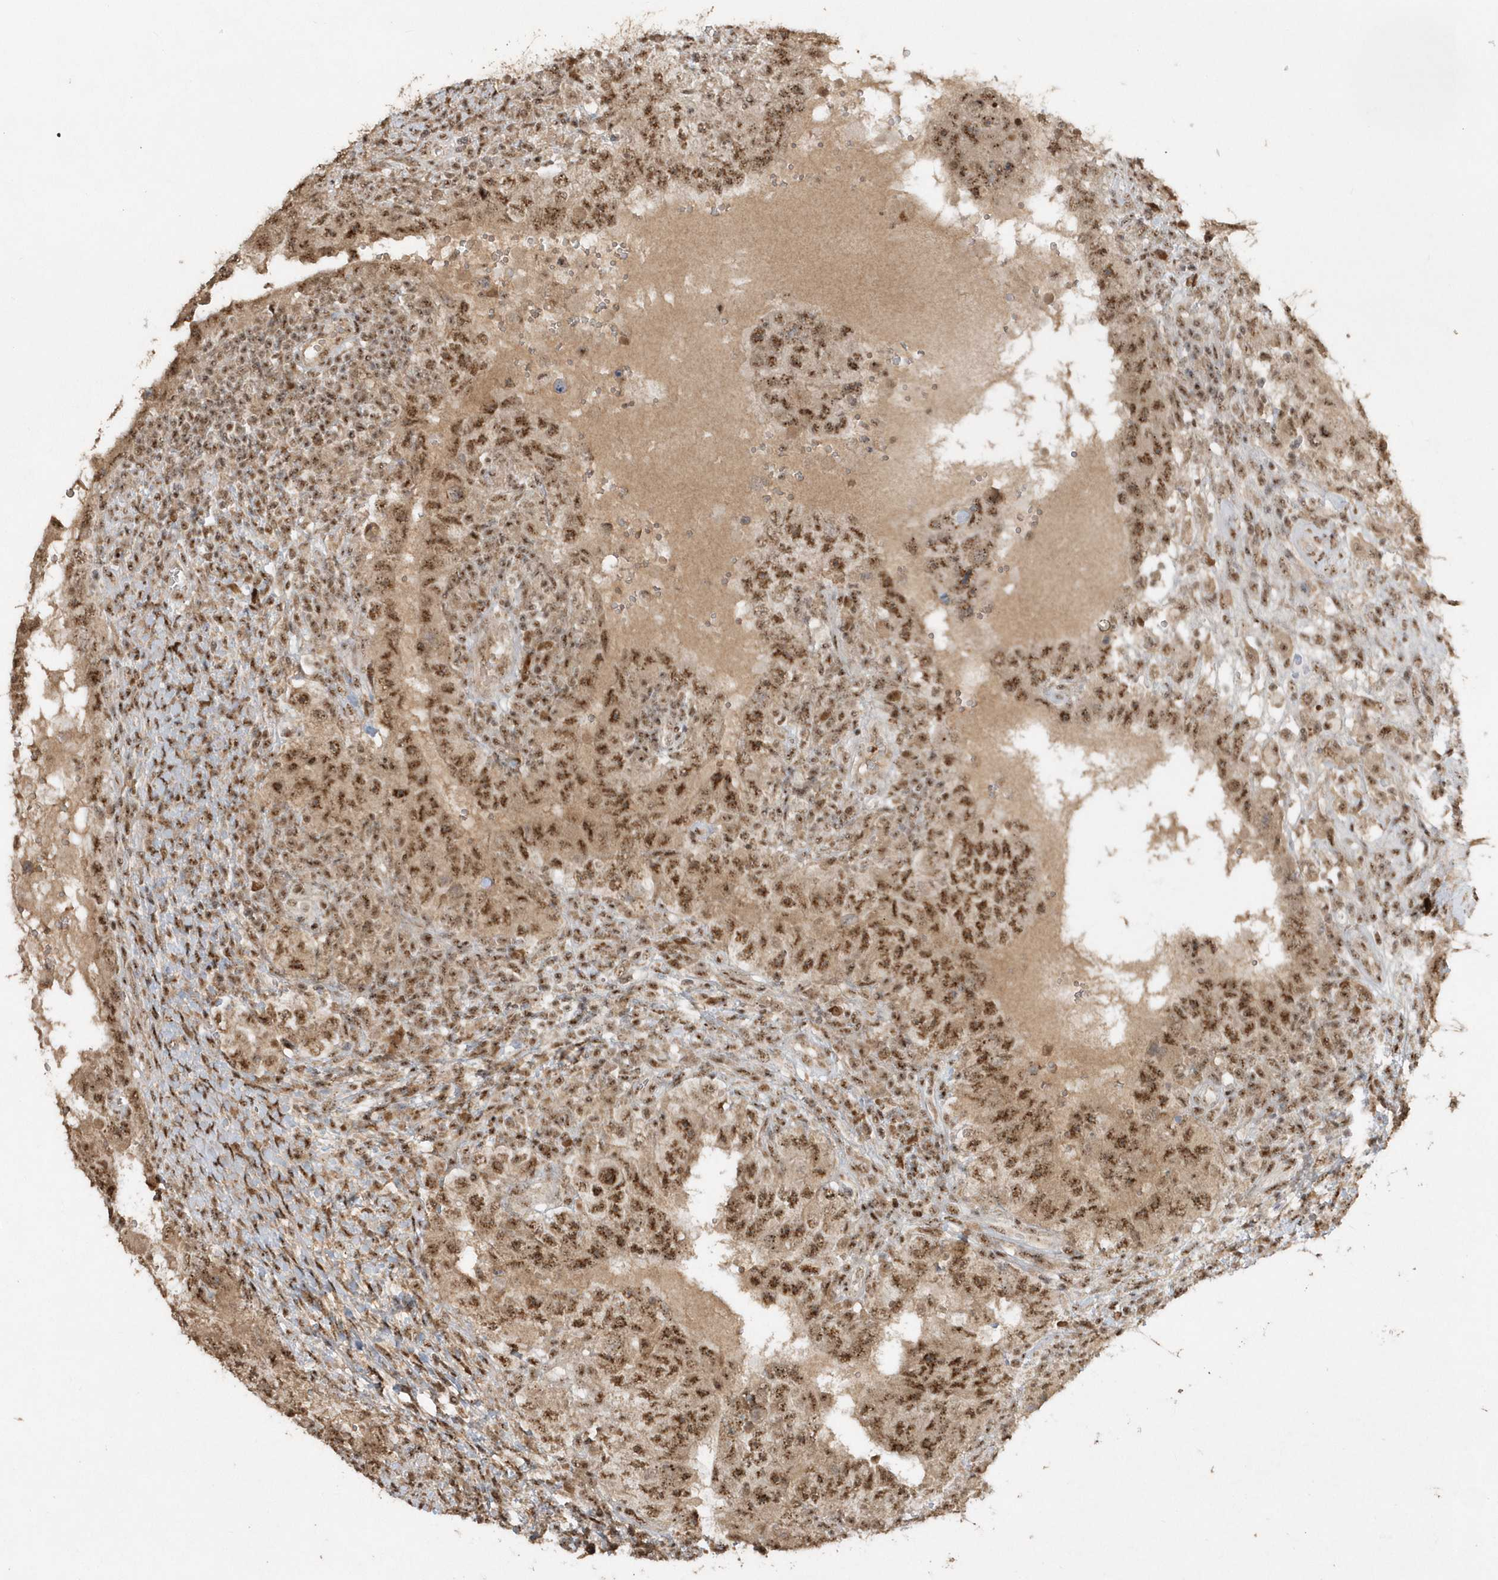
{"staining": {"intensity": "moderate", "quantity": ">75%", "location": "nuclear"}, "tissue": "testis cancer", "cell_type": "Tumor cells", "image_type": "cancer", "snomed": [{"axis": "morphology", "description": "Carcinoma, Embryonal, NOS"}, {"axis": "topography", "description": "Testis"}], "caption": "Immunohistochemistry (IHC) histopathology image of neoplastic tissue: embryonal carcinoma (testis) stained using IHC reveals medium levels of moderate protein expression localized specifically in the nuclear of tumor cells, appearing as a nuclear brown color.", "gene": "POLR3B", "patient": {"sex": "male", "age": 26}}